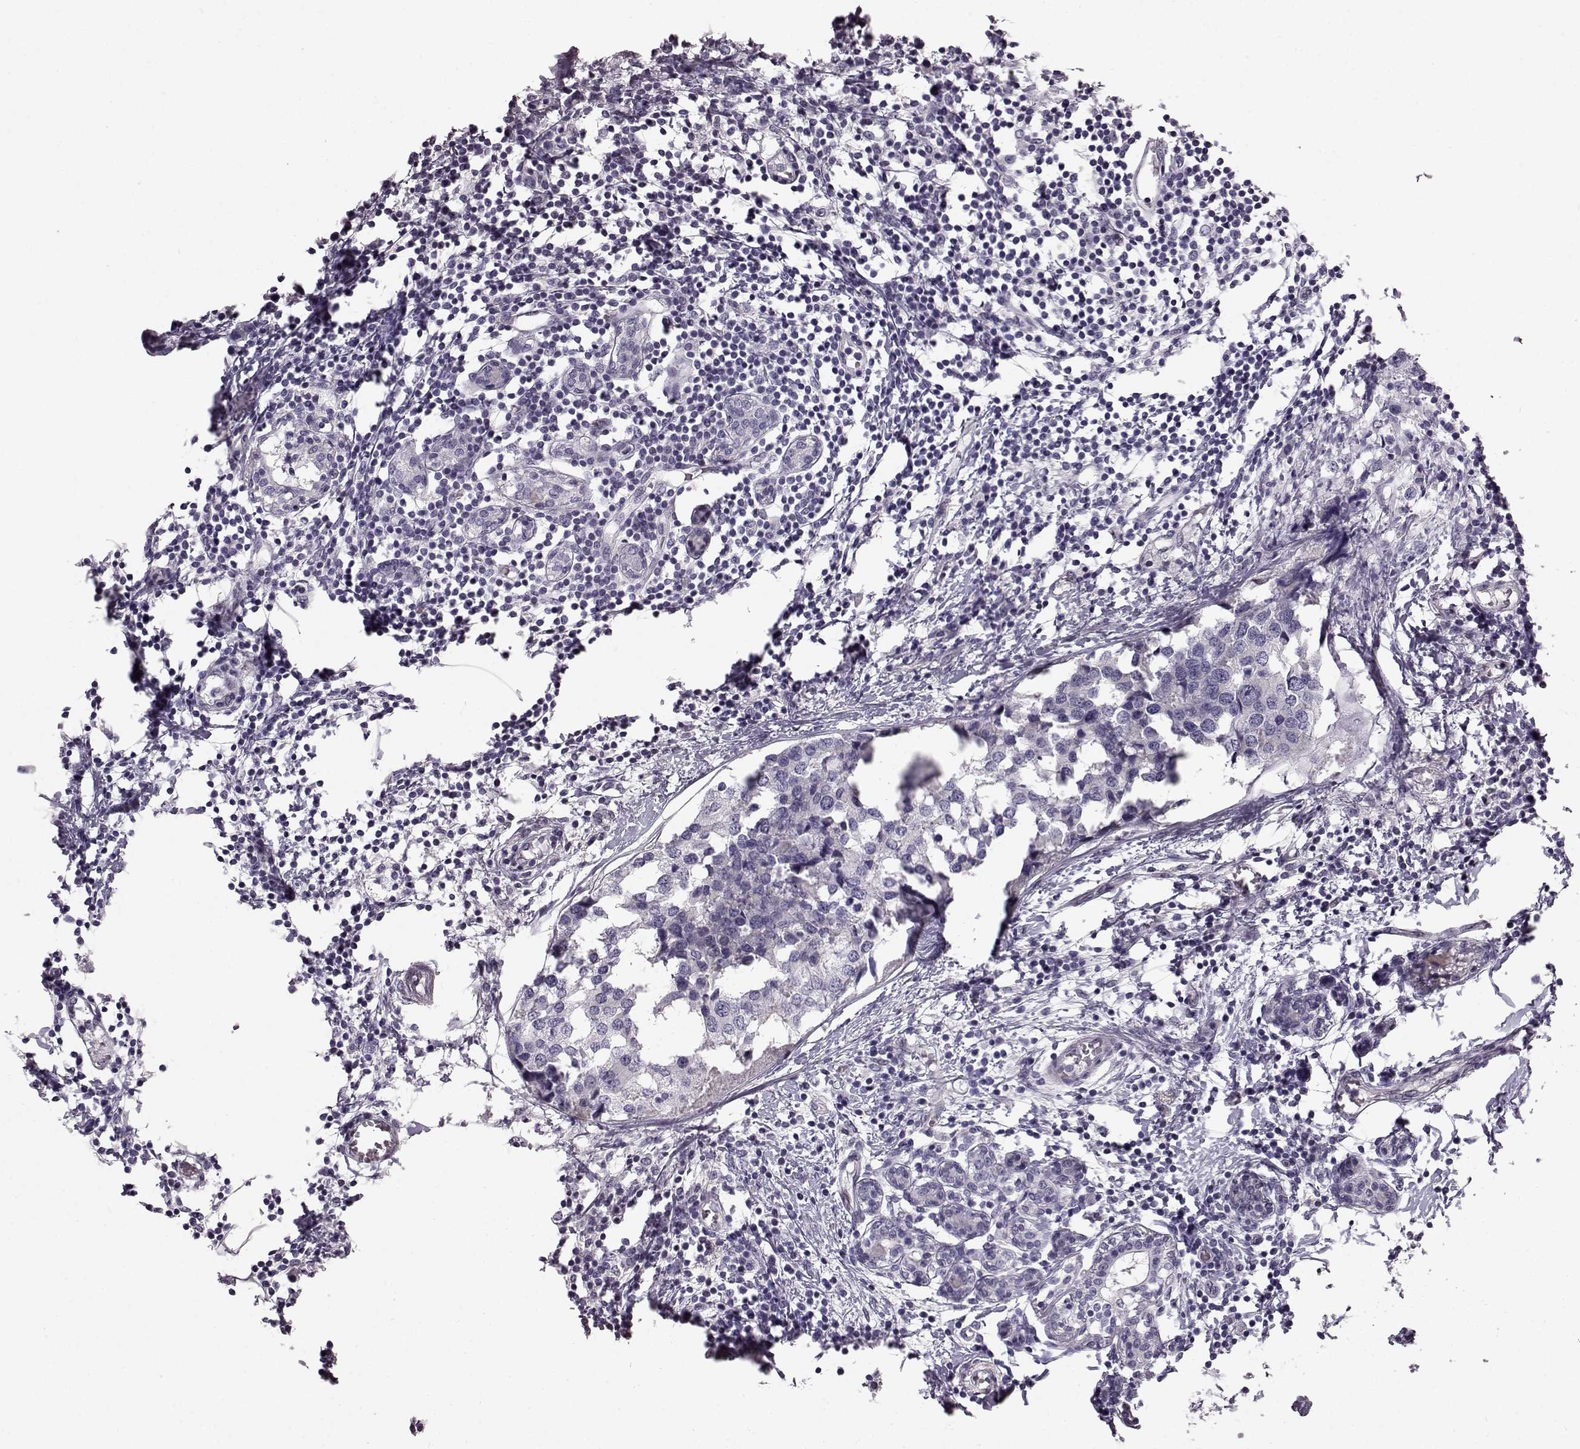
{"staining": {"intensity": "negative", "quantity": "none", "location": "none"}, "tissue": "breast cancer", "cell_type": "Tumor cells", "image_type": "cancer", "snomed": [{"axis": "morphology", "description": "Lobular carcinoma"}, {"axis": "topography", "description": "Breast"}], "caption": "The micrograph demonstrates no staining of tumor cells in lobular carcinoma (breast).", "gene": "TCHHL1", "patient": {"sex": "female", "age": 59}}